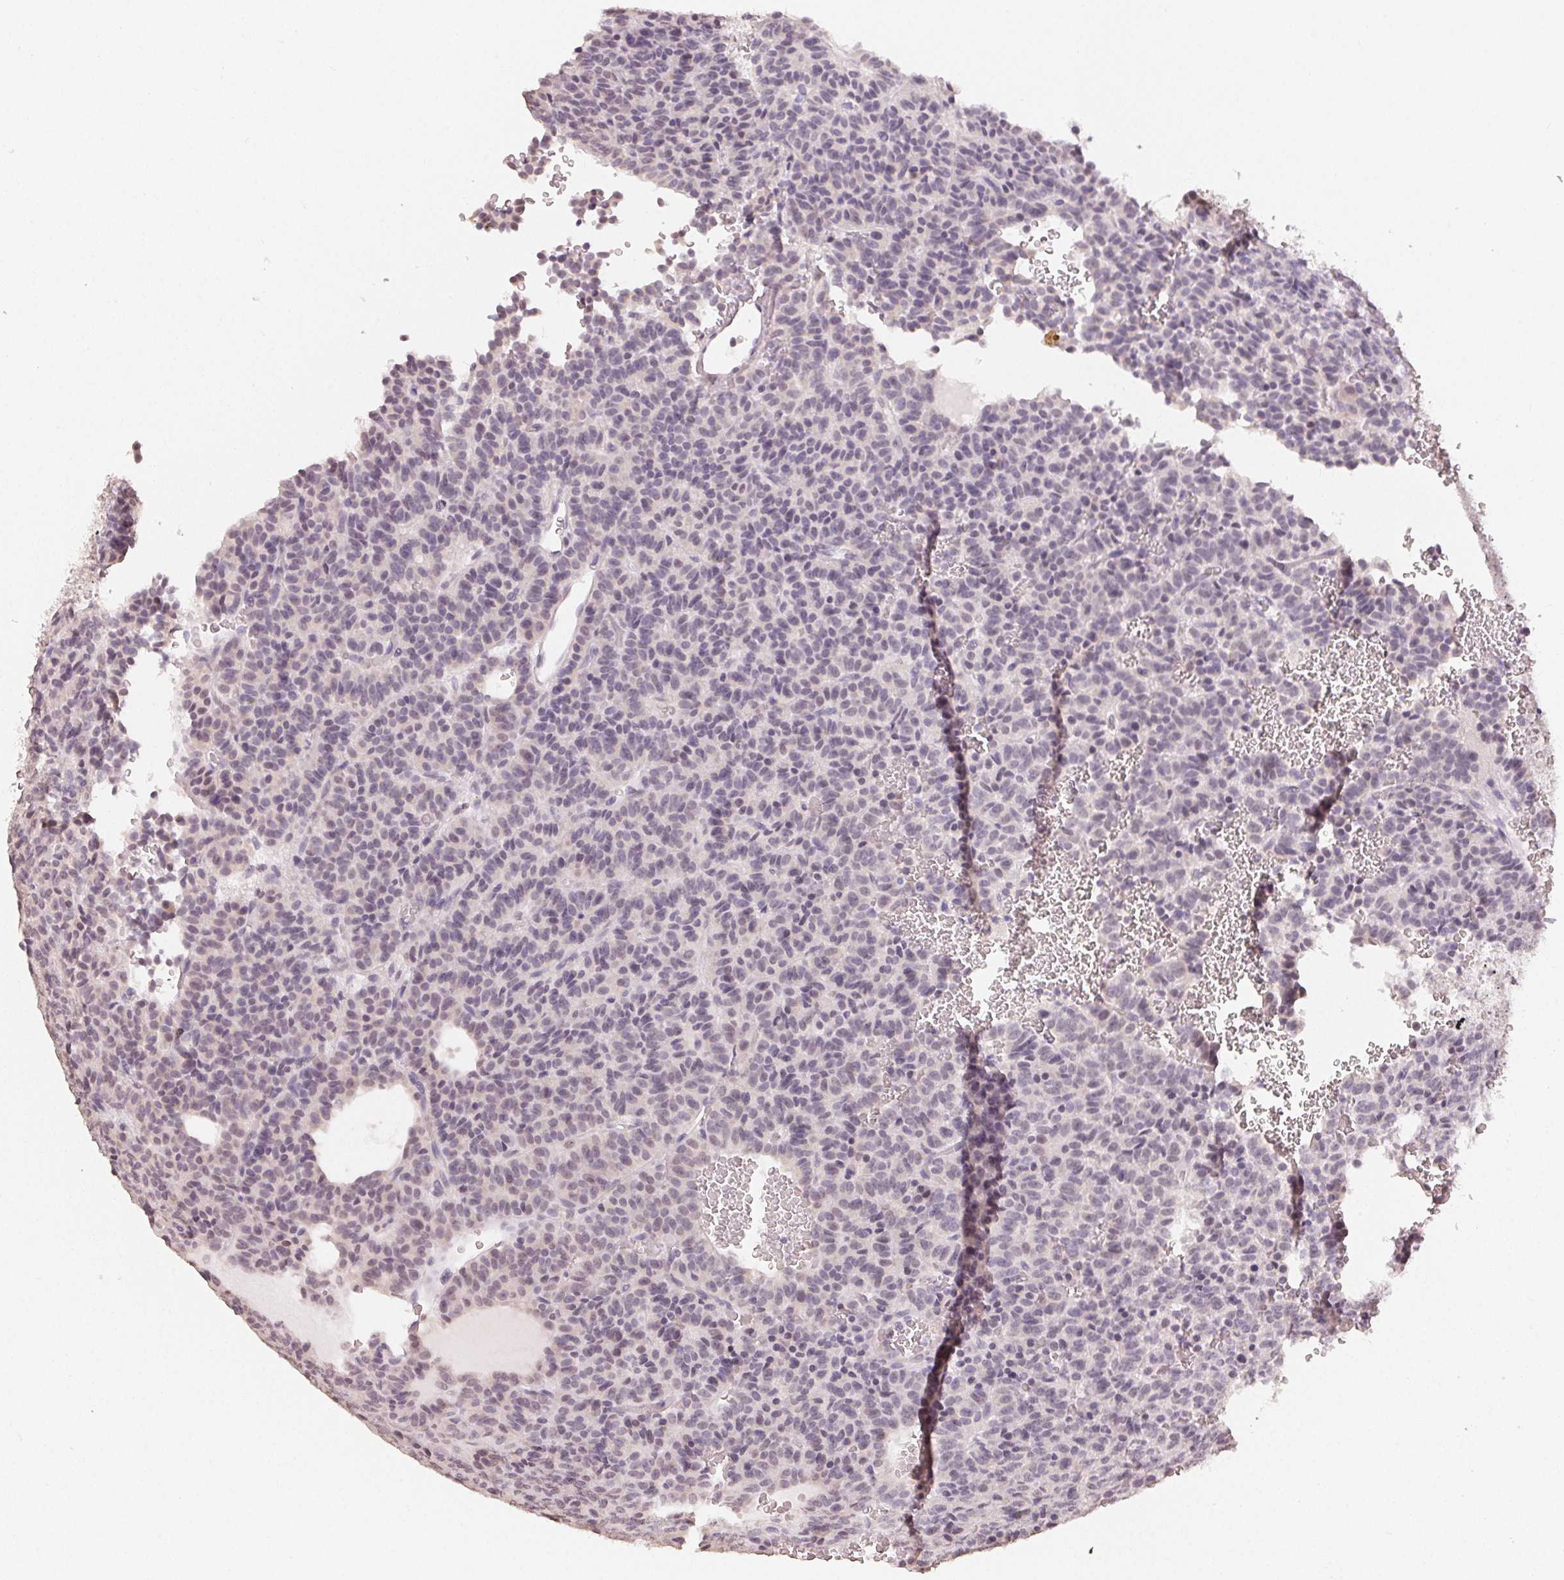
{"staining": {"intensity": "negative", "quantity": "none", "location": "none"}, "tissue": "carcinoid", "cell_type": "Tumor cells", "image_type": "cancer", "snomed": [{"axis": "morphology", "description": "Carcinoid, malignant, NOS"}, {"axis": "topography", "description": "Lung"}], "caption": "This micrograph is of carcinoid stained with immunohistochemistry to label a protein in brown with the nuclei are counter-stained blue. There is no positivity in tumor cells.", "gene": "TMEM174", "patient": {"sex": "male", "age": 70}}